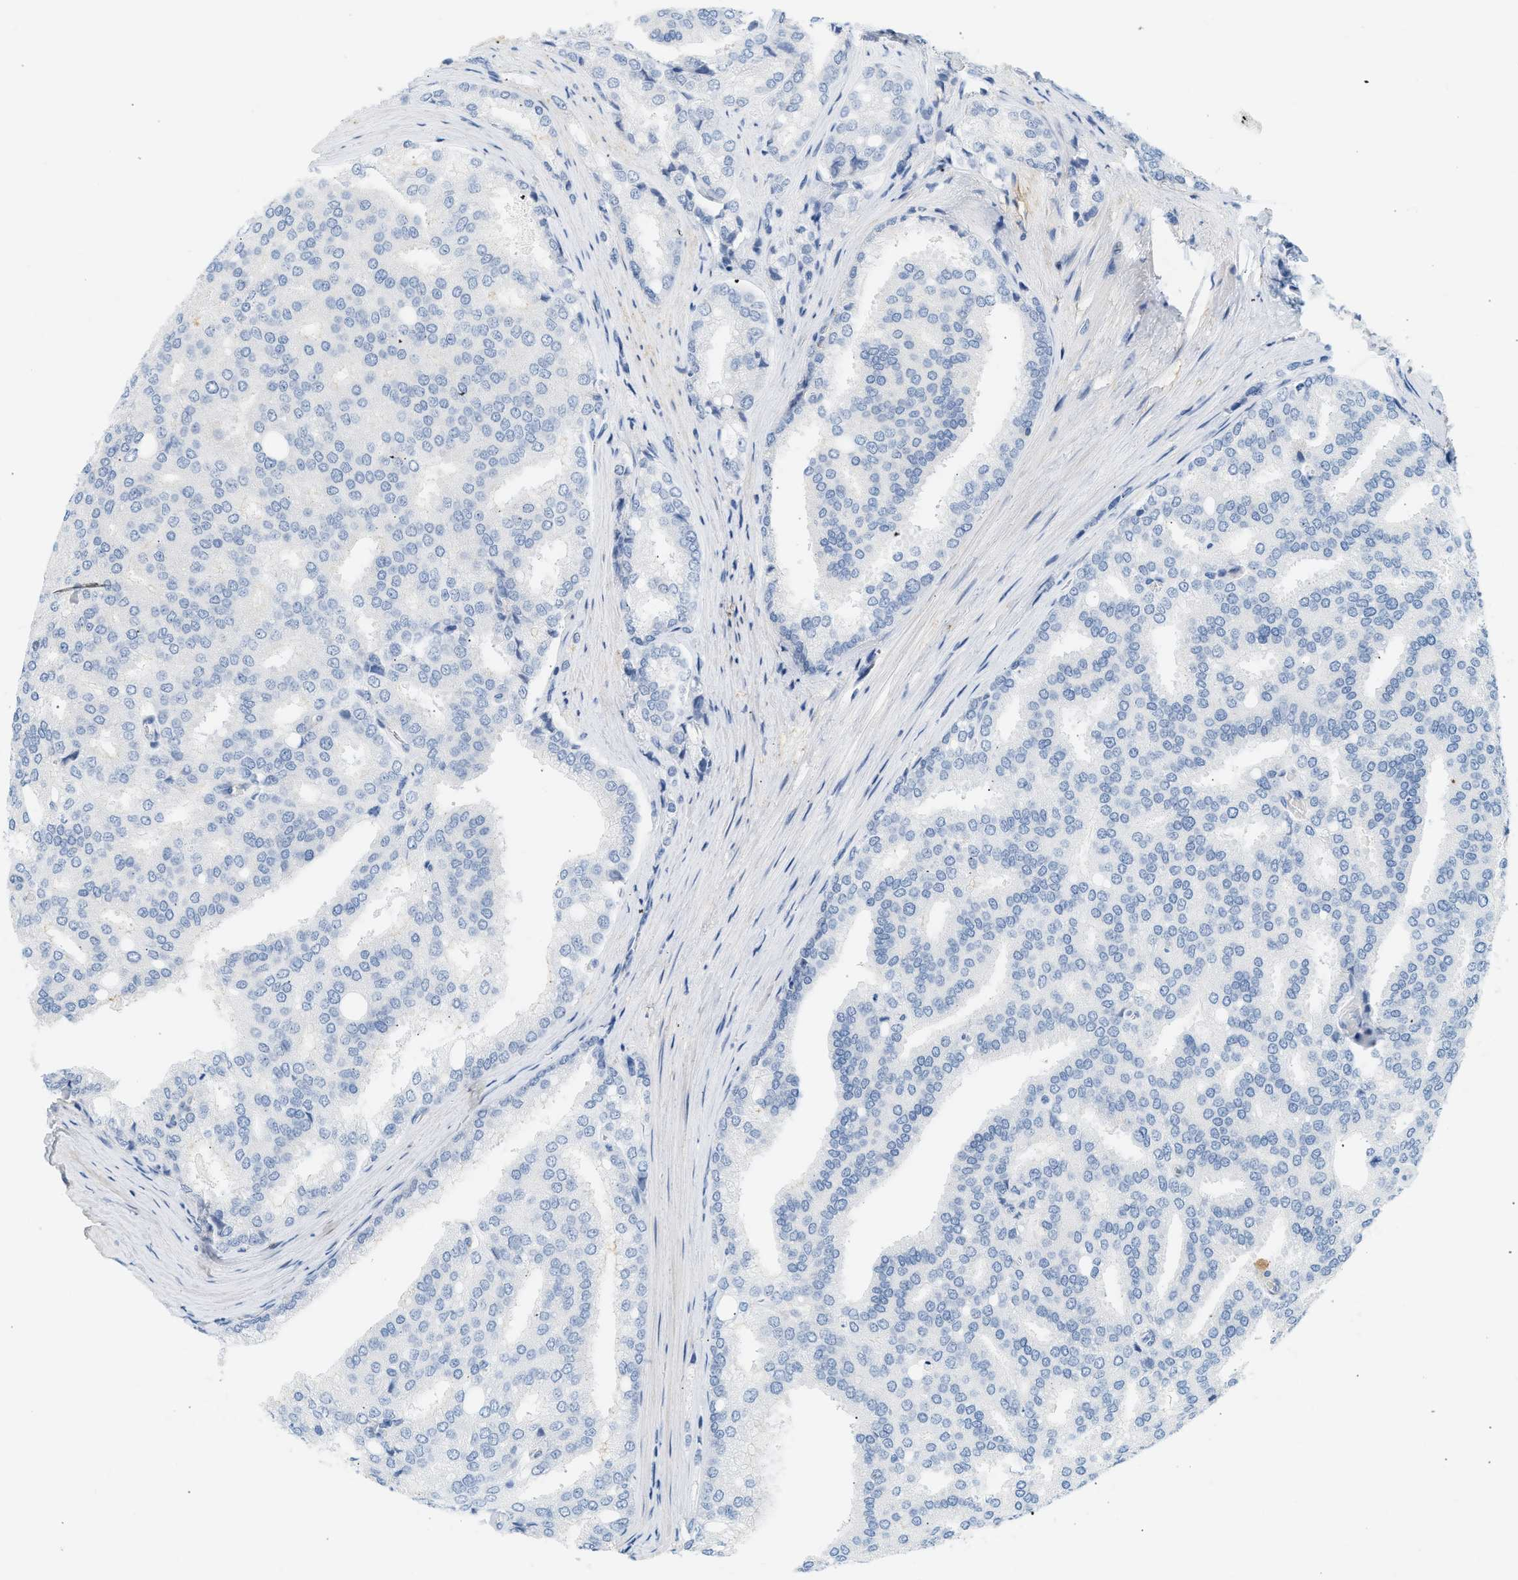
{"staining": {"intensity": "negative", "quantity": "none", "location": "none"}, "tissue": "prostate cancer", "cell_type": "Tumor cells", "image_type": "cancer", "snomed": [{"axis": "morphology", "description": "Adenocarcinoma, High grade"}, {"axis": "topography", "description": "Prostate"}], "caption": "Tumor cells are negative for protein expression in human prostate cancer.", "gene": "BVES", "patient": {"sex": "male", "age": 50}}